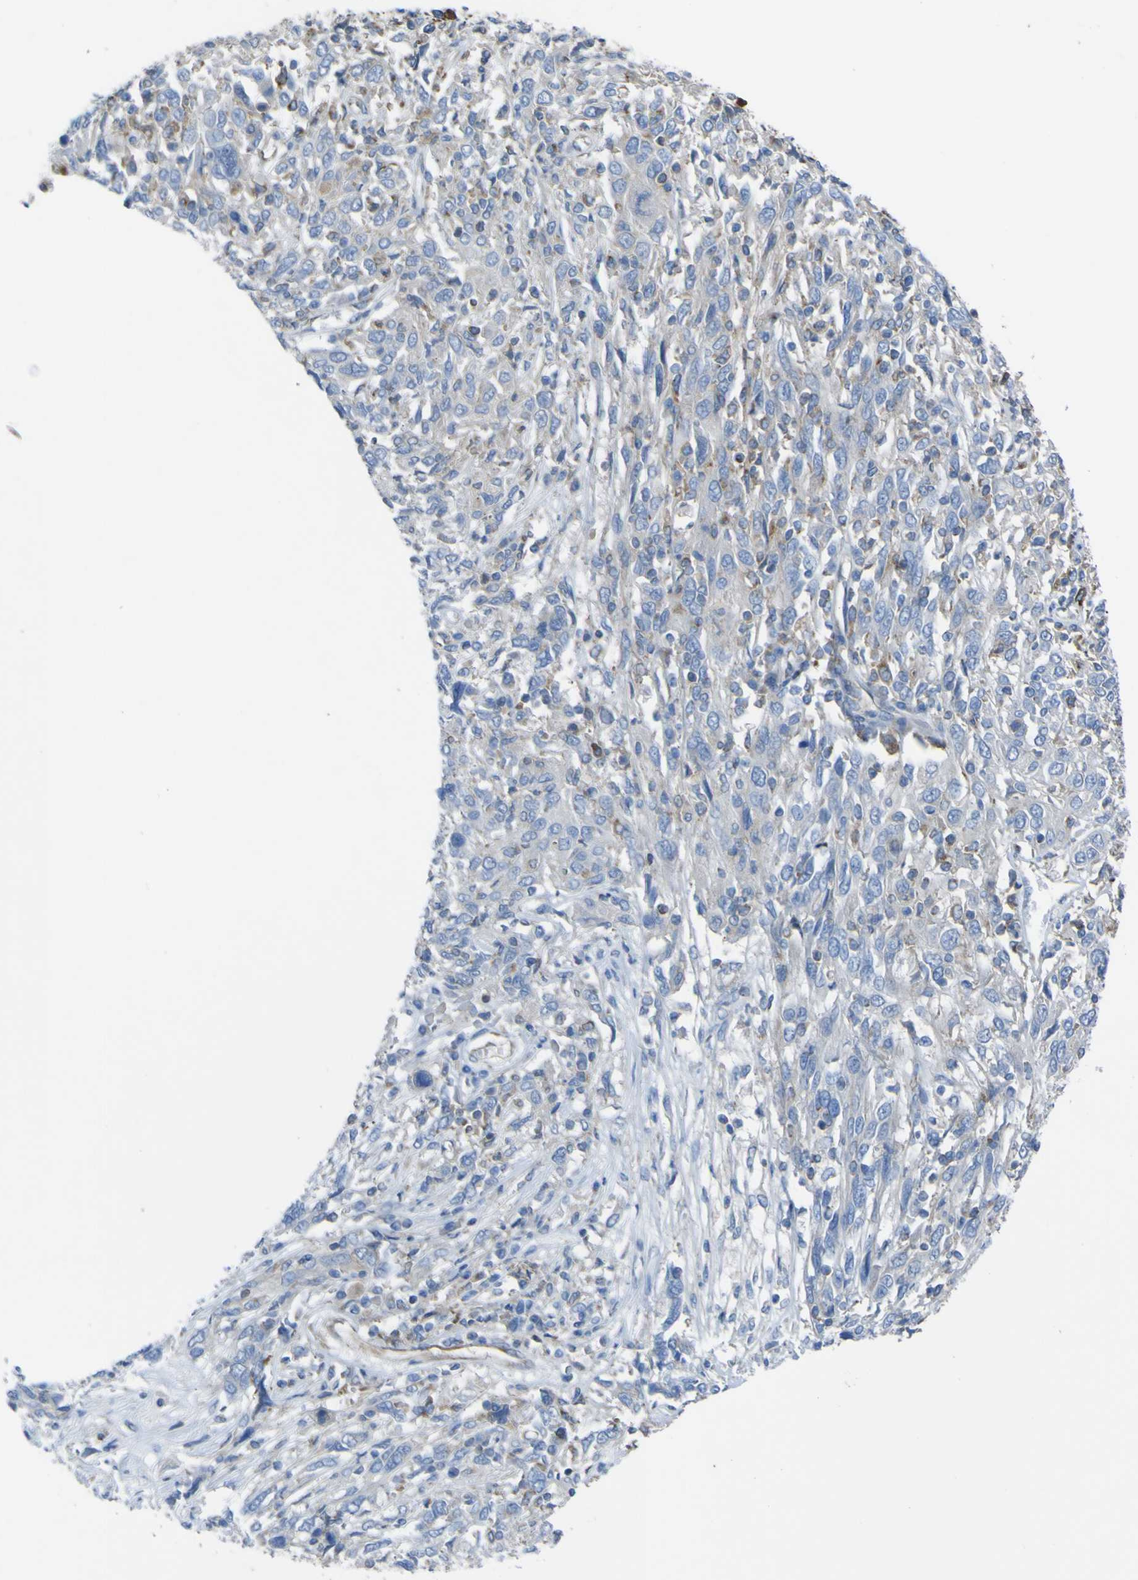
{"staining": {"intensity": "weak", "quantity": "<25%", "location": "cytoplasmic/membranous"}, "tissue": "cervical cancer", "cell_type": "Tumor cells", "image_type": "cancer", "snomed": [{"axis": "morphology", "description": "Squamous cell carcinoma, NOS"}, {"axis": "topography", "description": "Cervix"}], "caption": "An IHC histopathology image of cervical cancer is shown. There is no staining in tumor cells of cervical cancer.", "gene": "CST3", "patient": {"sex": "female", "age": 46}}